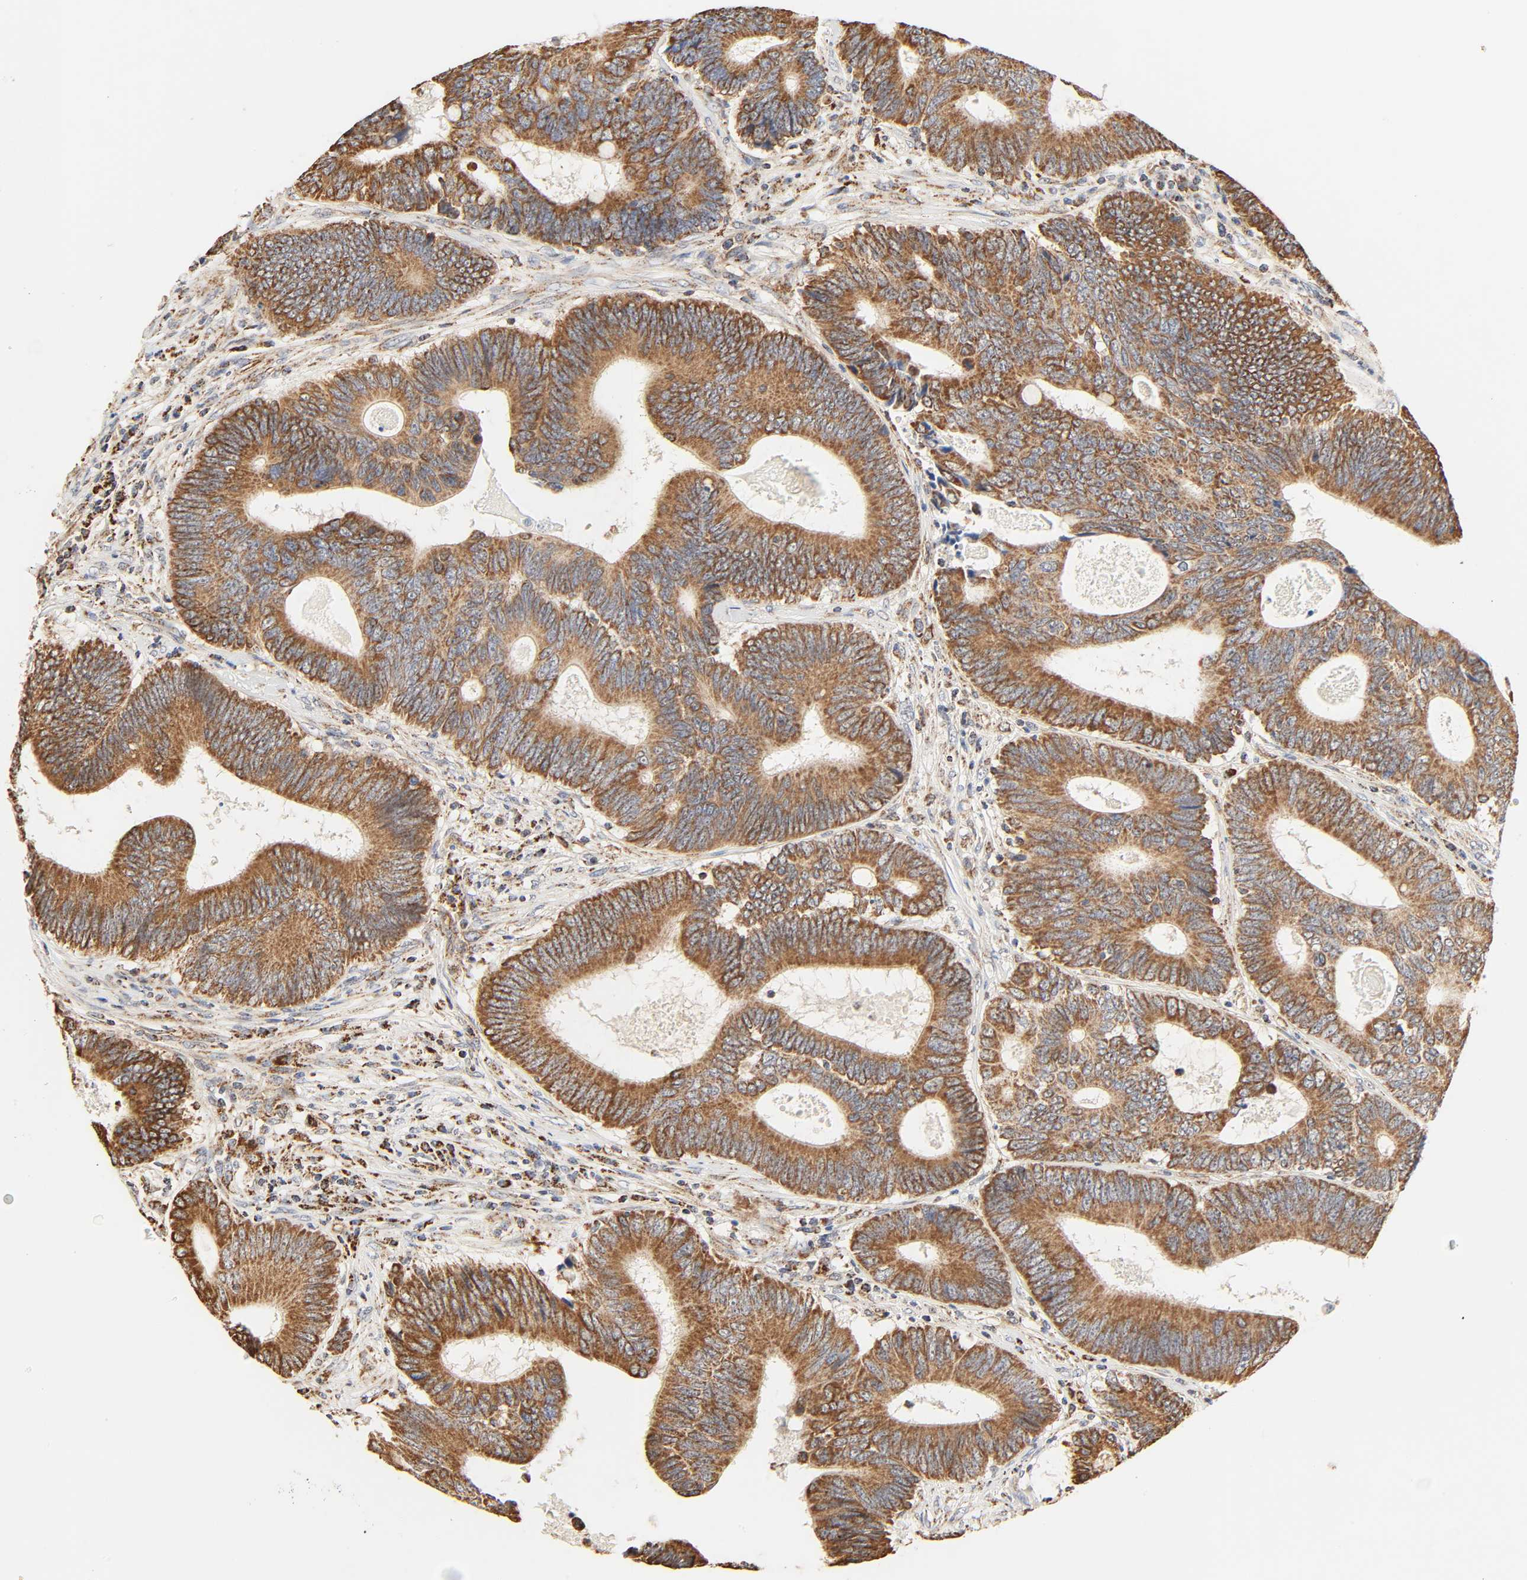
{"staining": {"intensity": "strong", "quantity": ">75%", "location": "cytoplasmic/membranous"}, "tissue": "colorectal cancer", "cell_type": "Tumor cells", "image_type": "cancer", "snomed": [{"axis": "morphology", "description": "Adenocarcinoma, NOS"}, {"axis": "topography", "description": "Colon"}], "caption": "Human colorectal cancer (adenocarcinoma) stained with a protein marker displays strong staining in tumor cells.", "gene": "ZMAT5", "patient": {"sex": "female", "age": 78}}